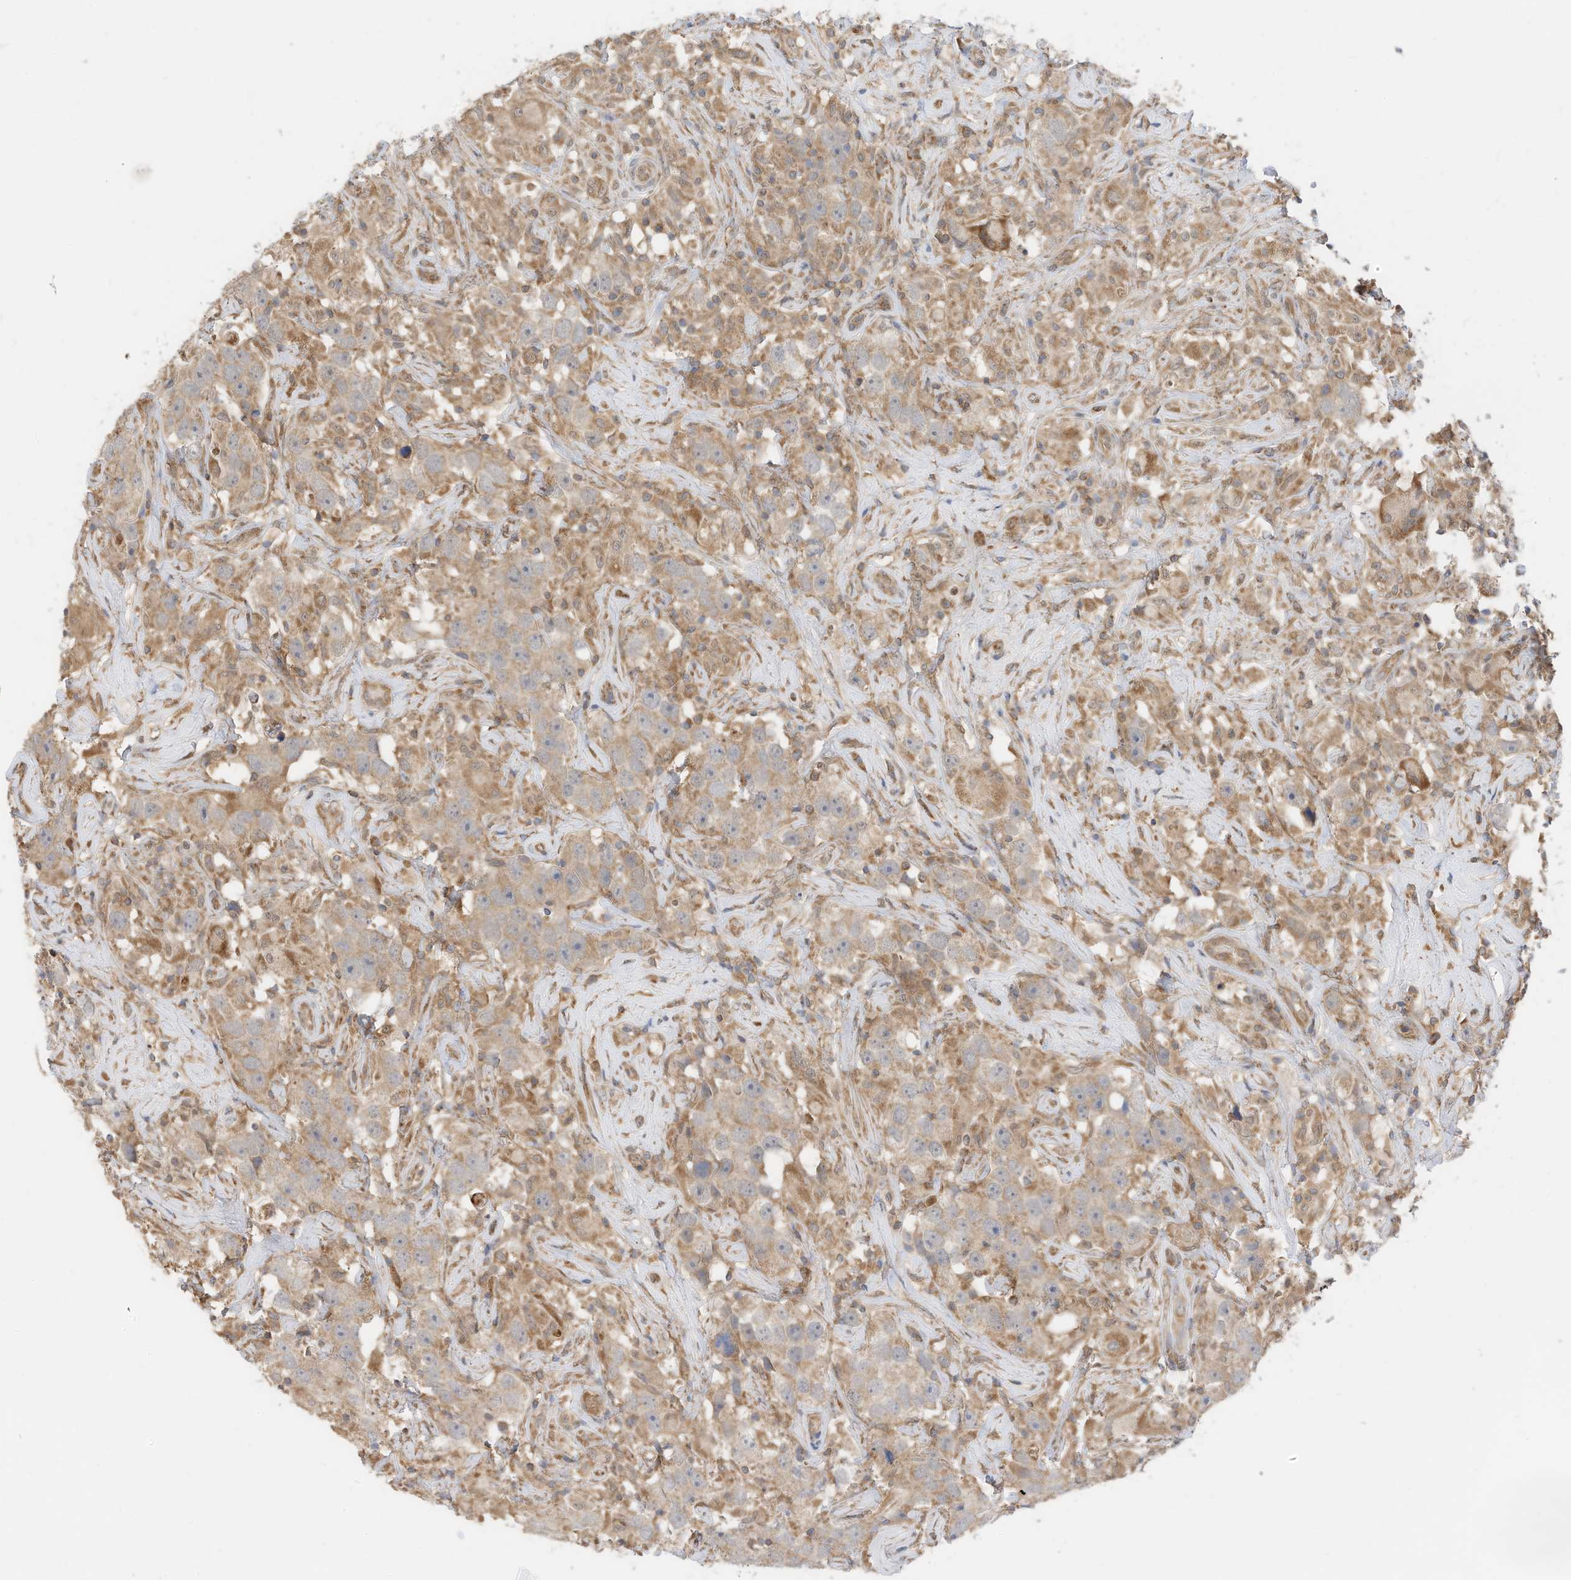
{"staining": {"intensity": "moderate", "quantity": ">75%", "location": "cytoplasmic/membranous"}, "tissue": "testis cancer", "cell_type": "Tumor cells", "image_type": "cancer", "snomed": [{"axis": "morphology", "description": "Seminoma, NOS"}, {"axis": "topography", "description": "Testis"}], "caption": "Immunohistochemistry (IHC) (DAB (3,3'-diaminobenzidine)) staining of testis seminoma exhibits moderate cytoplasmic/membranous protein positivity in about >75% of tumor cells. Nuclei are stained in blue.", "gene": "METTL6", "patient": {"sex": "male", "age": 49}}